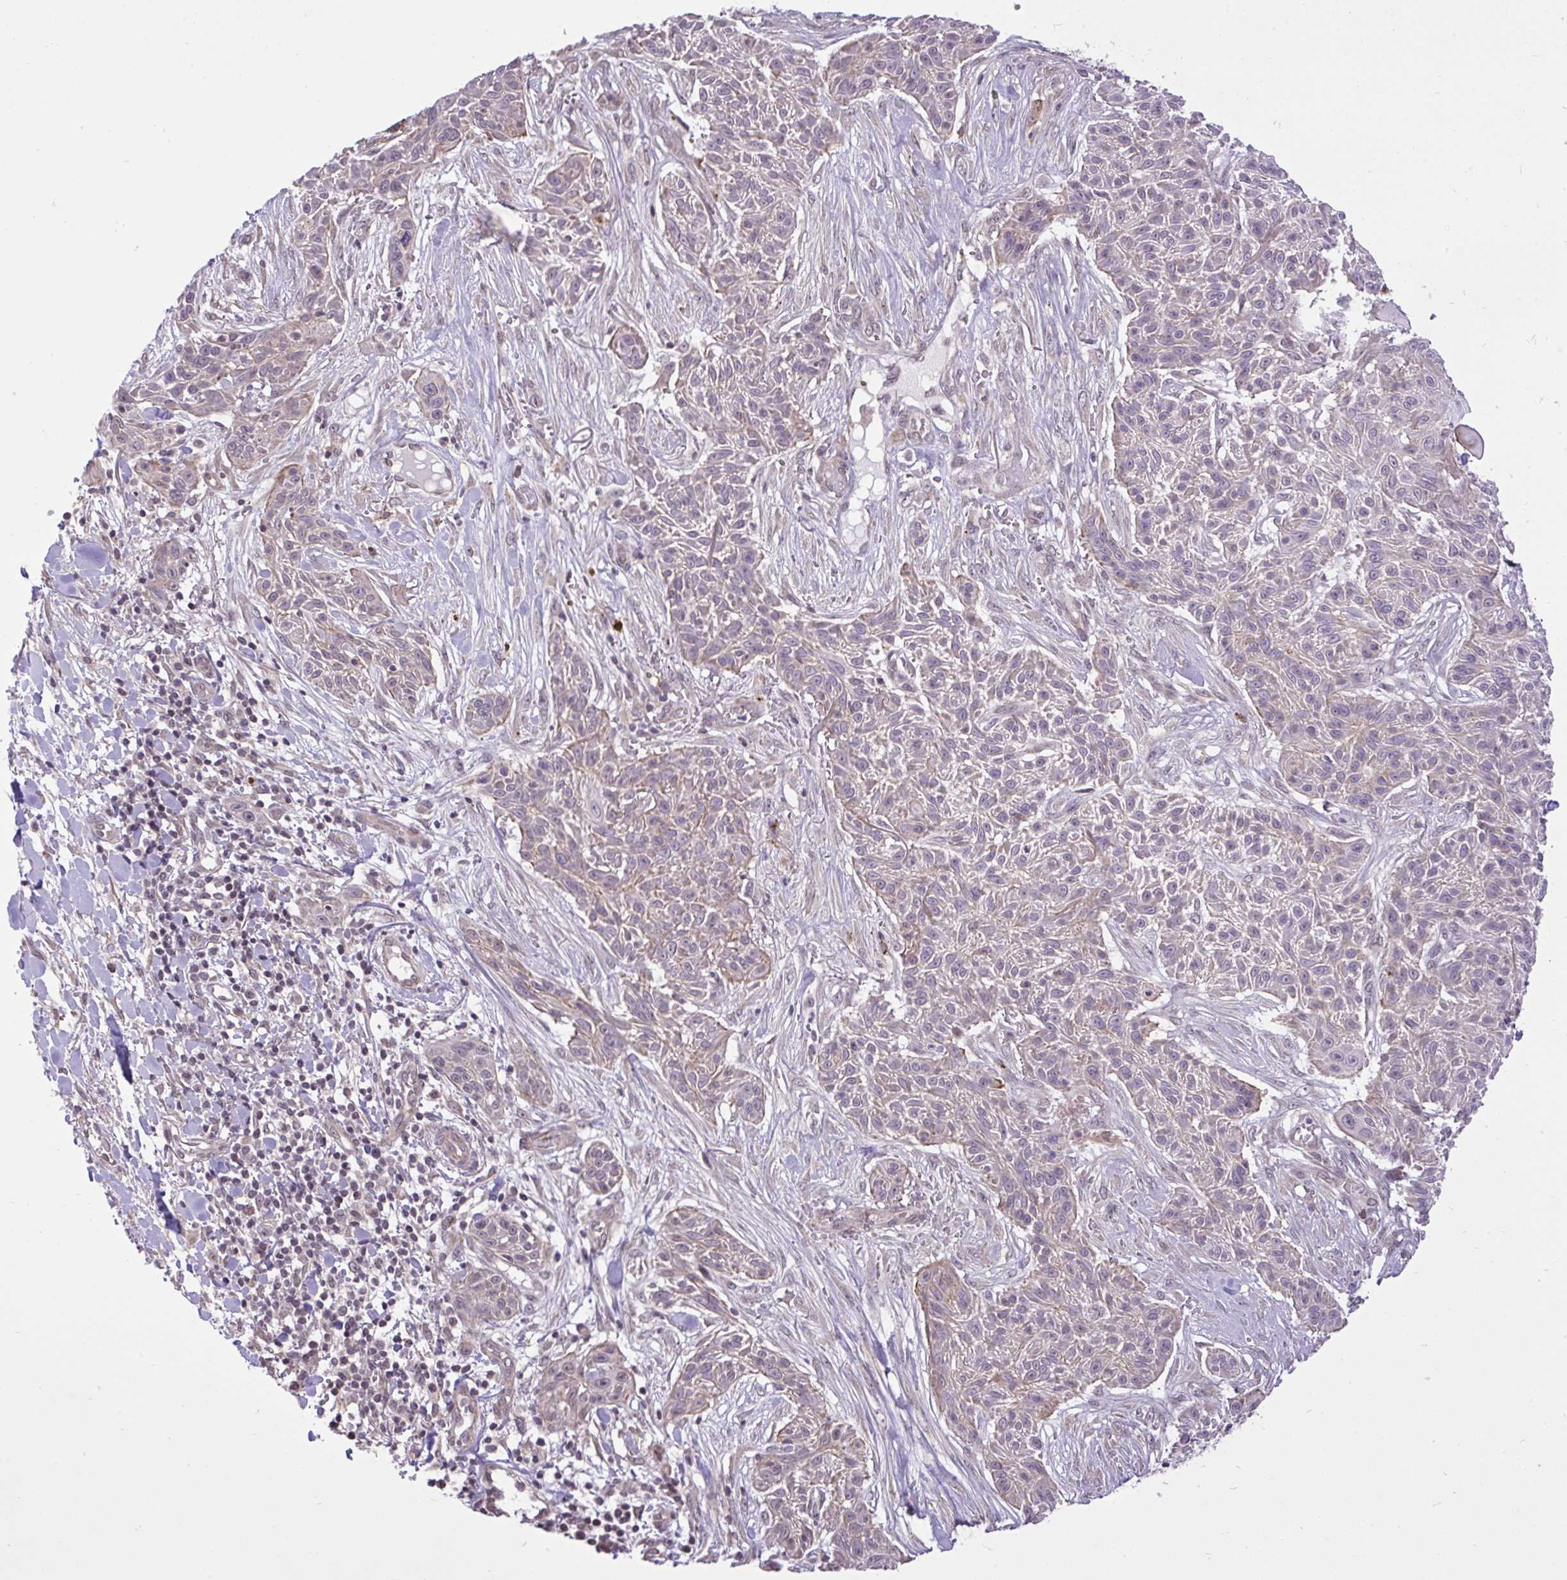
{"staining": {"intensity": "negative", "quantity": "none", "location": "none"}, "tissue": "skin cancer", "cell_type": "Tumor cells", "image_type": "cancer", "snomed": [{"axis": "morphology", "description": "Squamous cell carcinoma, NOS"}, {"axis": "topography", "description": "Skin"}], "caption": "Skin cancer (squamous cell carcinoma) was stained to show a protein in brown. There is no significant expression in tumor cells. Nuclei are stained in blue.", "gene": "CYP20A1", "patient": {"sex": "male", "age": 86}}